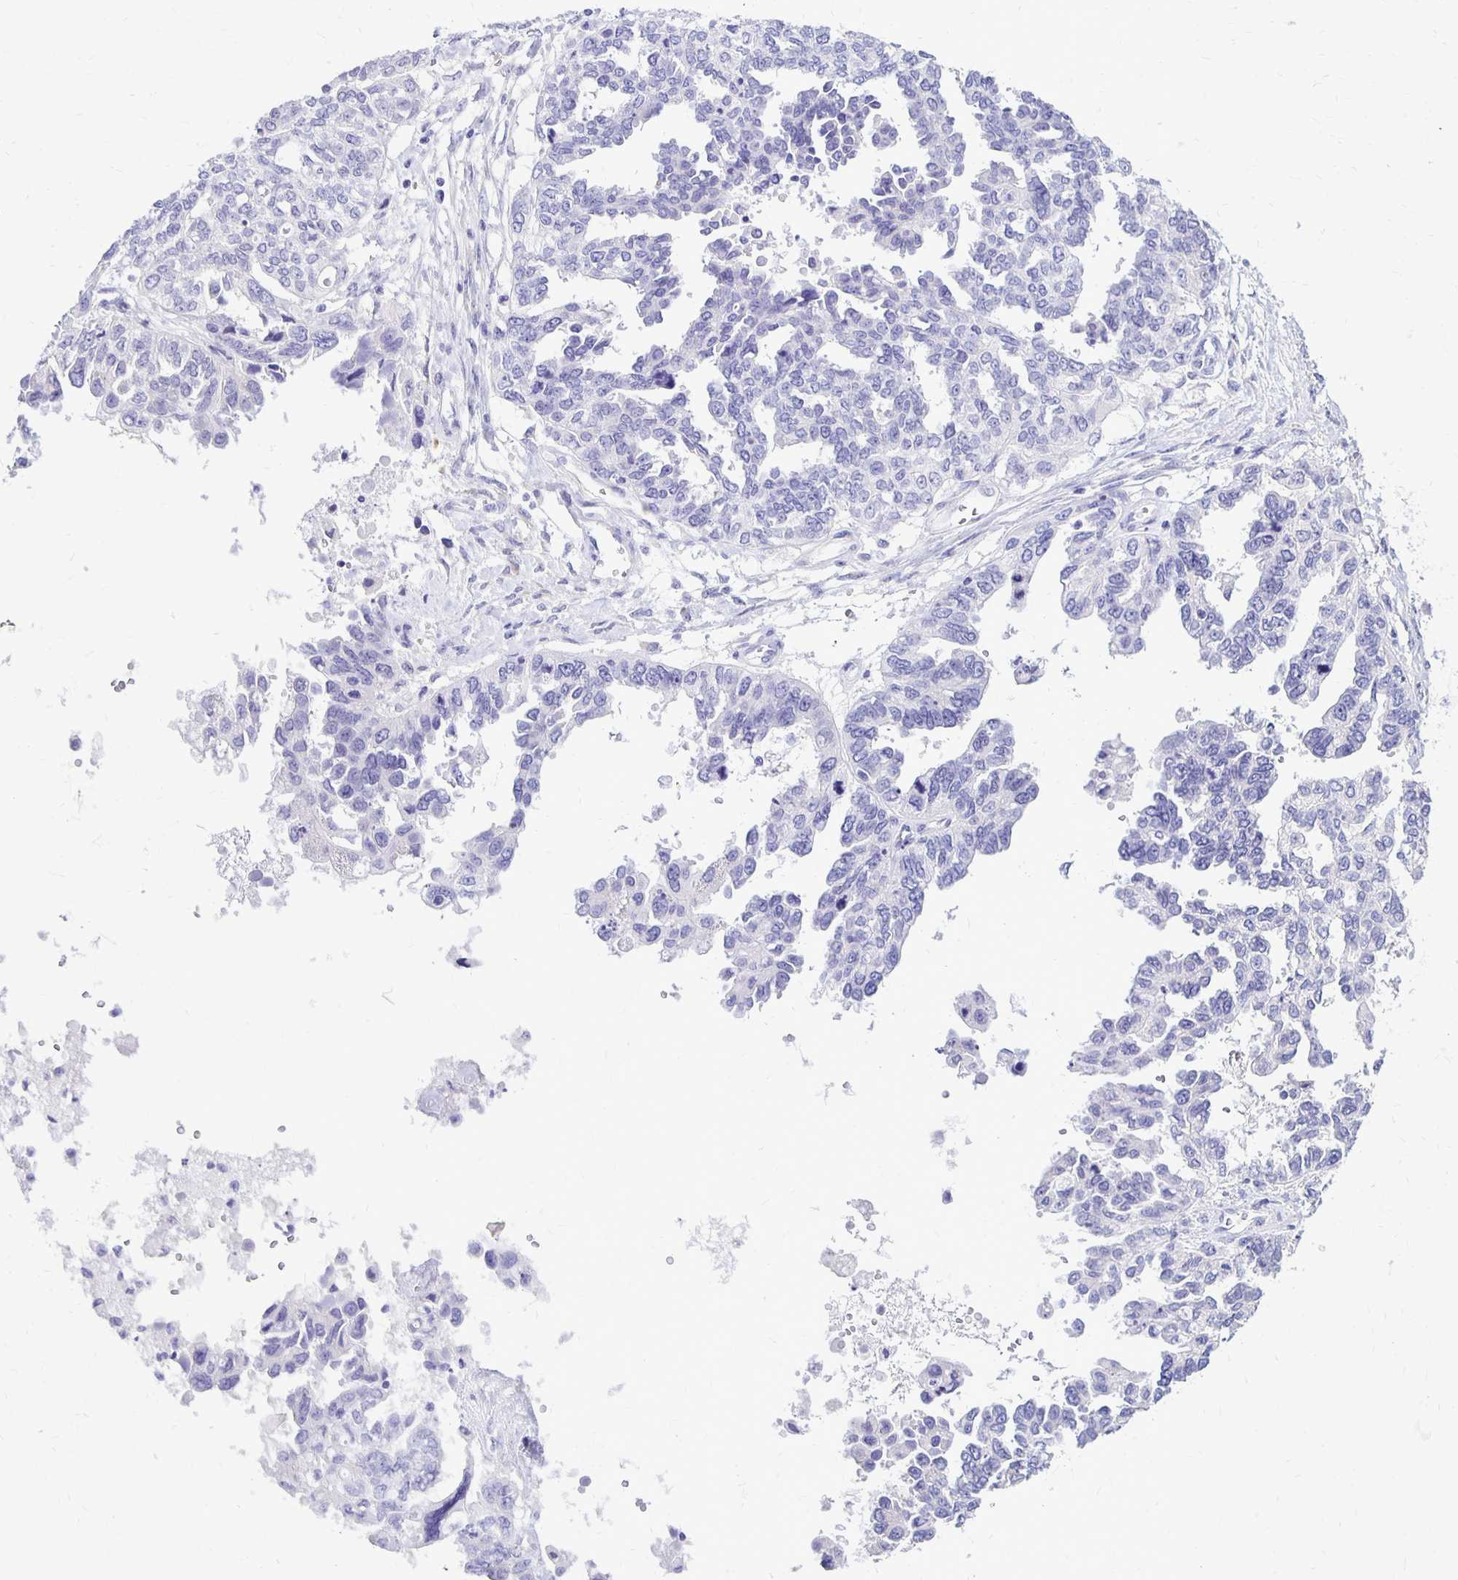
{"staining": {"intensity": "negative", "quantity": "none", "location": "none"}, "tissue": "ovarian cancer", "cell_type": "Tumor cells", "image_type": "cancer", "snomed": [{"axis": "morphology", "description": "Cystadenocarcinoma, serous, NOS"}, {"axis": "topography", "description": "Ovary"}], "caption": "There is no significant expression in tumor cells of serous cystadenocarcinoma (ovarian).", "gene": "FNTB", "patient": {"sex": "female", "age": 53}}